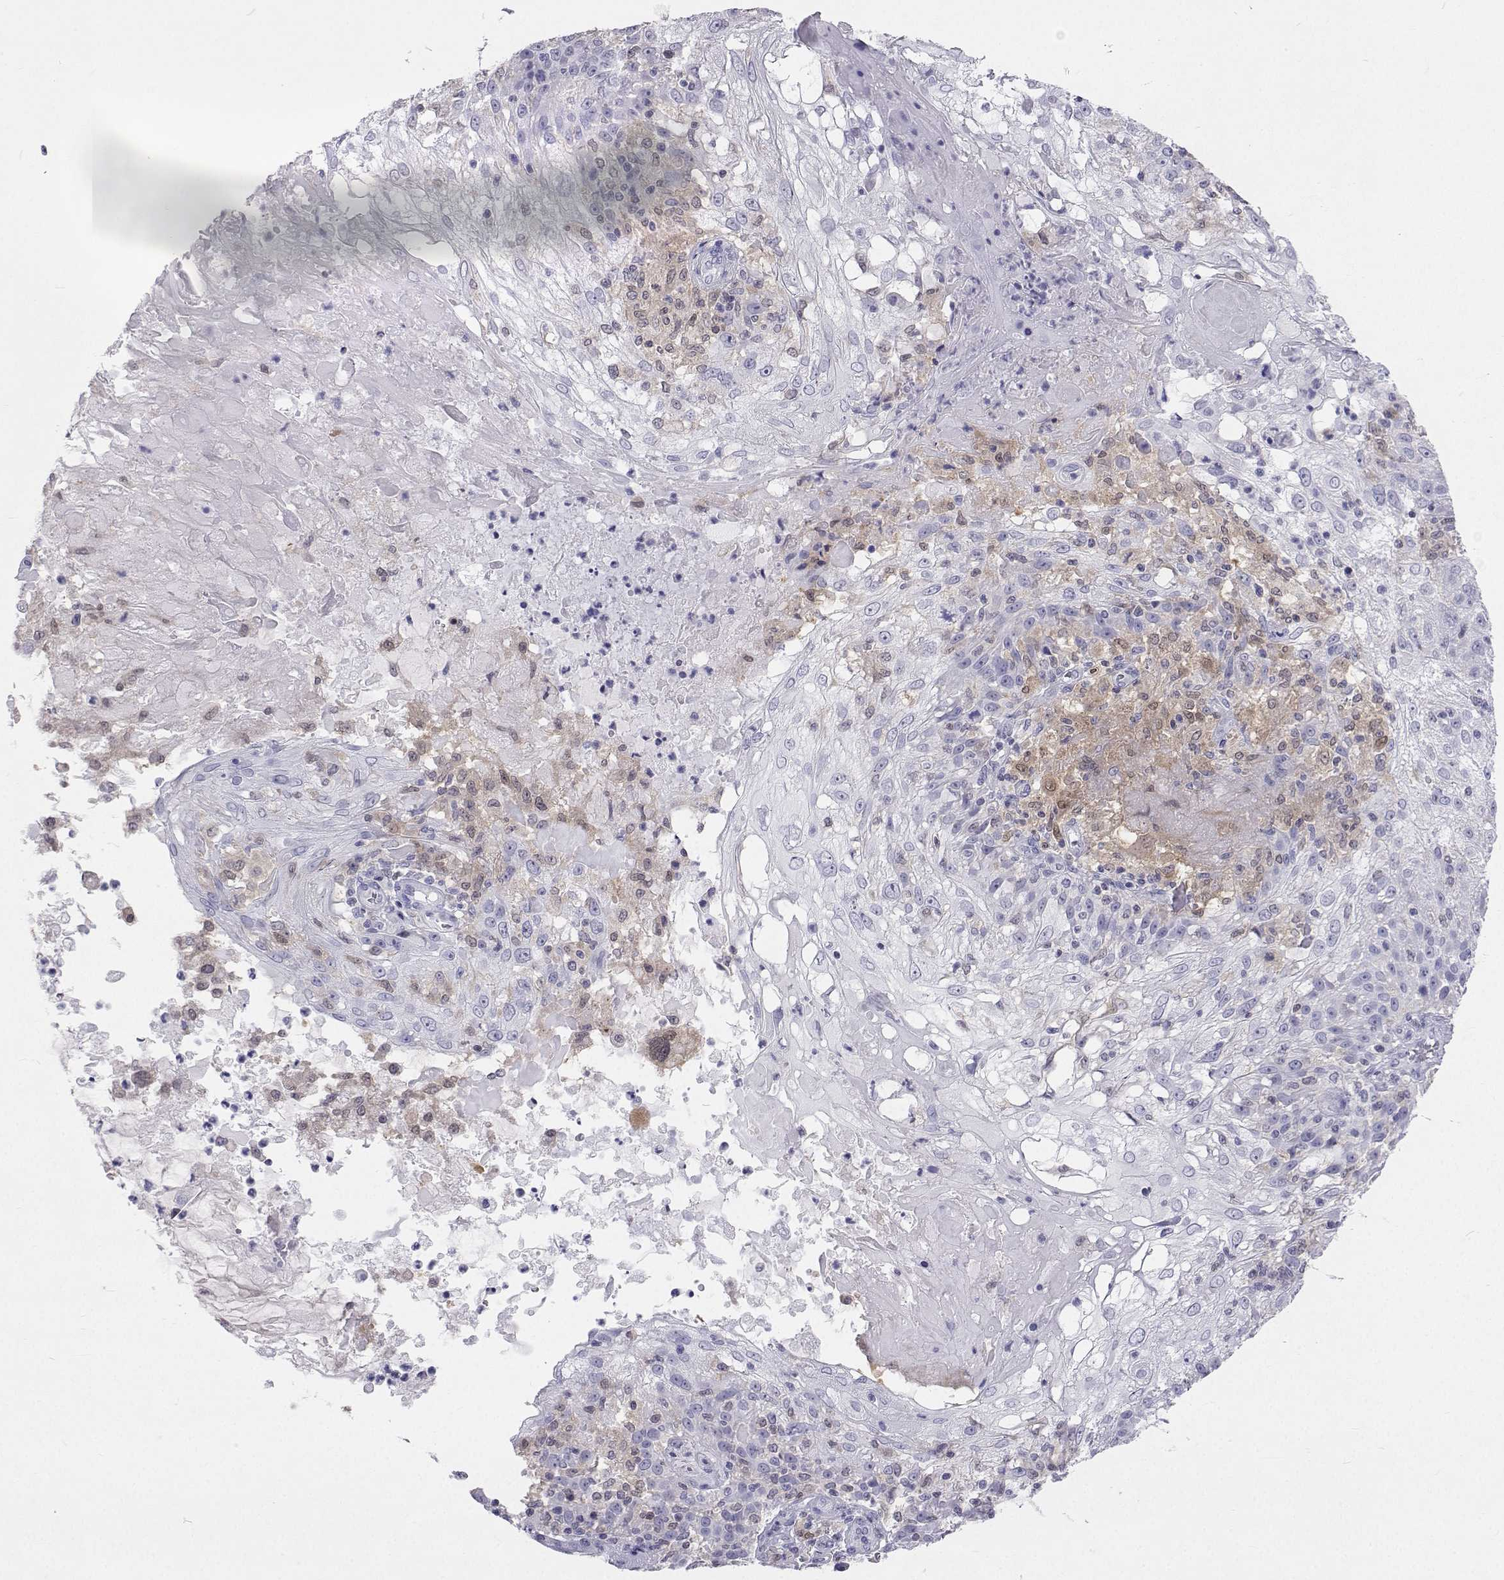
{"staining": {"intensity": "negative", "quantity": "none", "location": "none"}, "tissue": "skin cancer", "cell_type": "Tumor cells", "image_type": "cancer", "snomed": [{"axis": "morphology", "description": "Normal tissue, NOS"}, {"axis": "morphology", "description": "Squamous cell carcinoma, NOS"}, {"axis": "topography", "description": "Skin"}], "caption": "Squamous cell carcinoma (skin) stained for a protein using IHC exhibits no positivity tumor cells.", "gene": "GALM", "patient": {"sex": "female", "age": 83}}